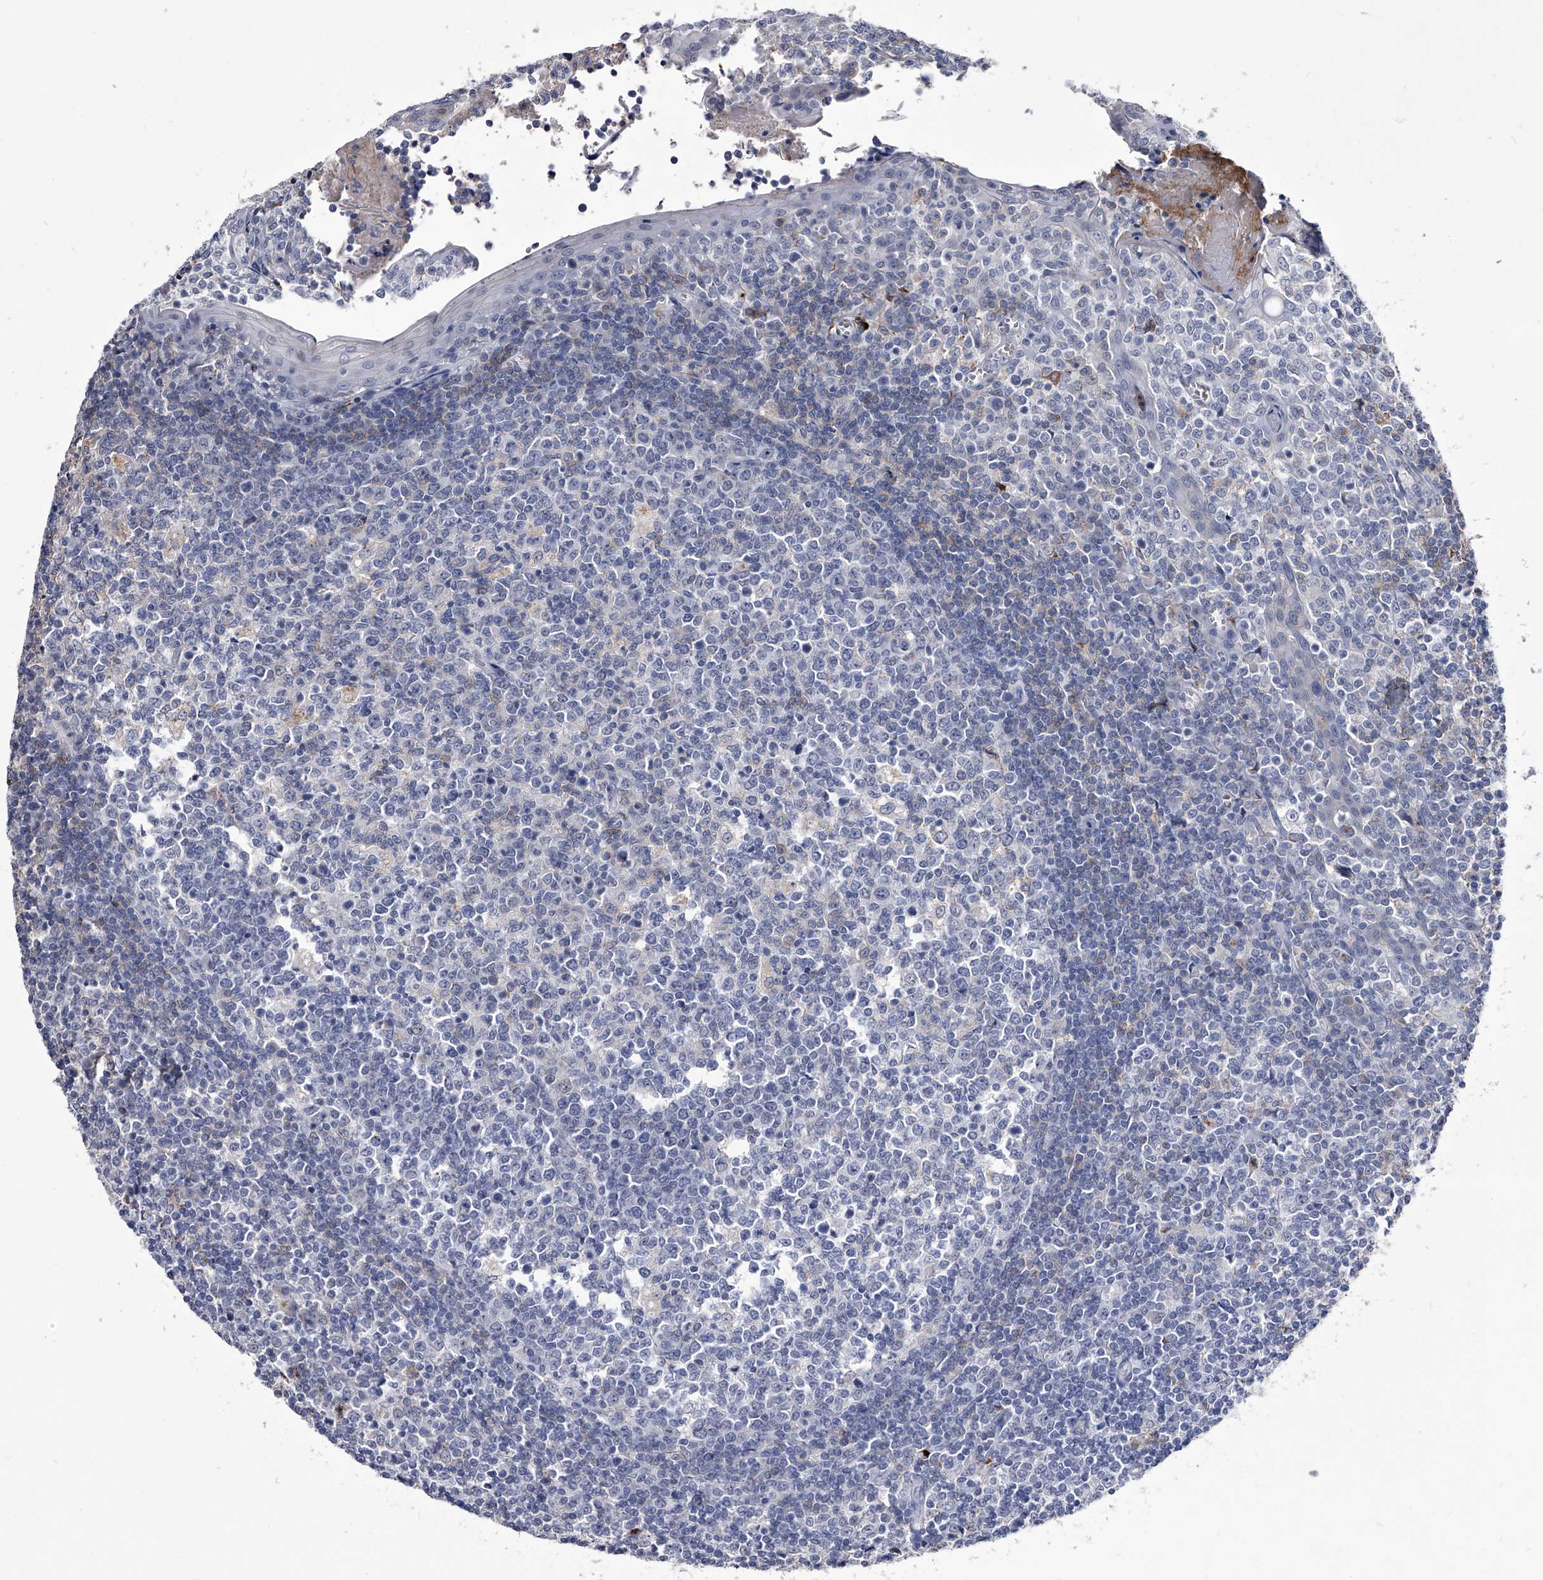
{"staining": {"intensity": "negative", "quantity": "none", "location": "none"}, "tissue": "tonsil", "cell_type": "Germinal center cells", "image_type": "normal", "snomed": [{"axis": "morphology", "description": "Normal tissue, NOS"}, {"axis": "topography", "description": "Tonsil"}], "caption": "IHC photomicrograph of normal tonsil stained for a protein (brown), which exhibits no staining in germinal center cells. (DAB (3,3'-diaminobenzidine) immunohistochemistry with hematoxylin counter stain).", "gene": "CRISP2", "patient": {"sex": "female", "age": 19}}